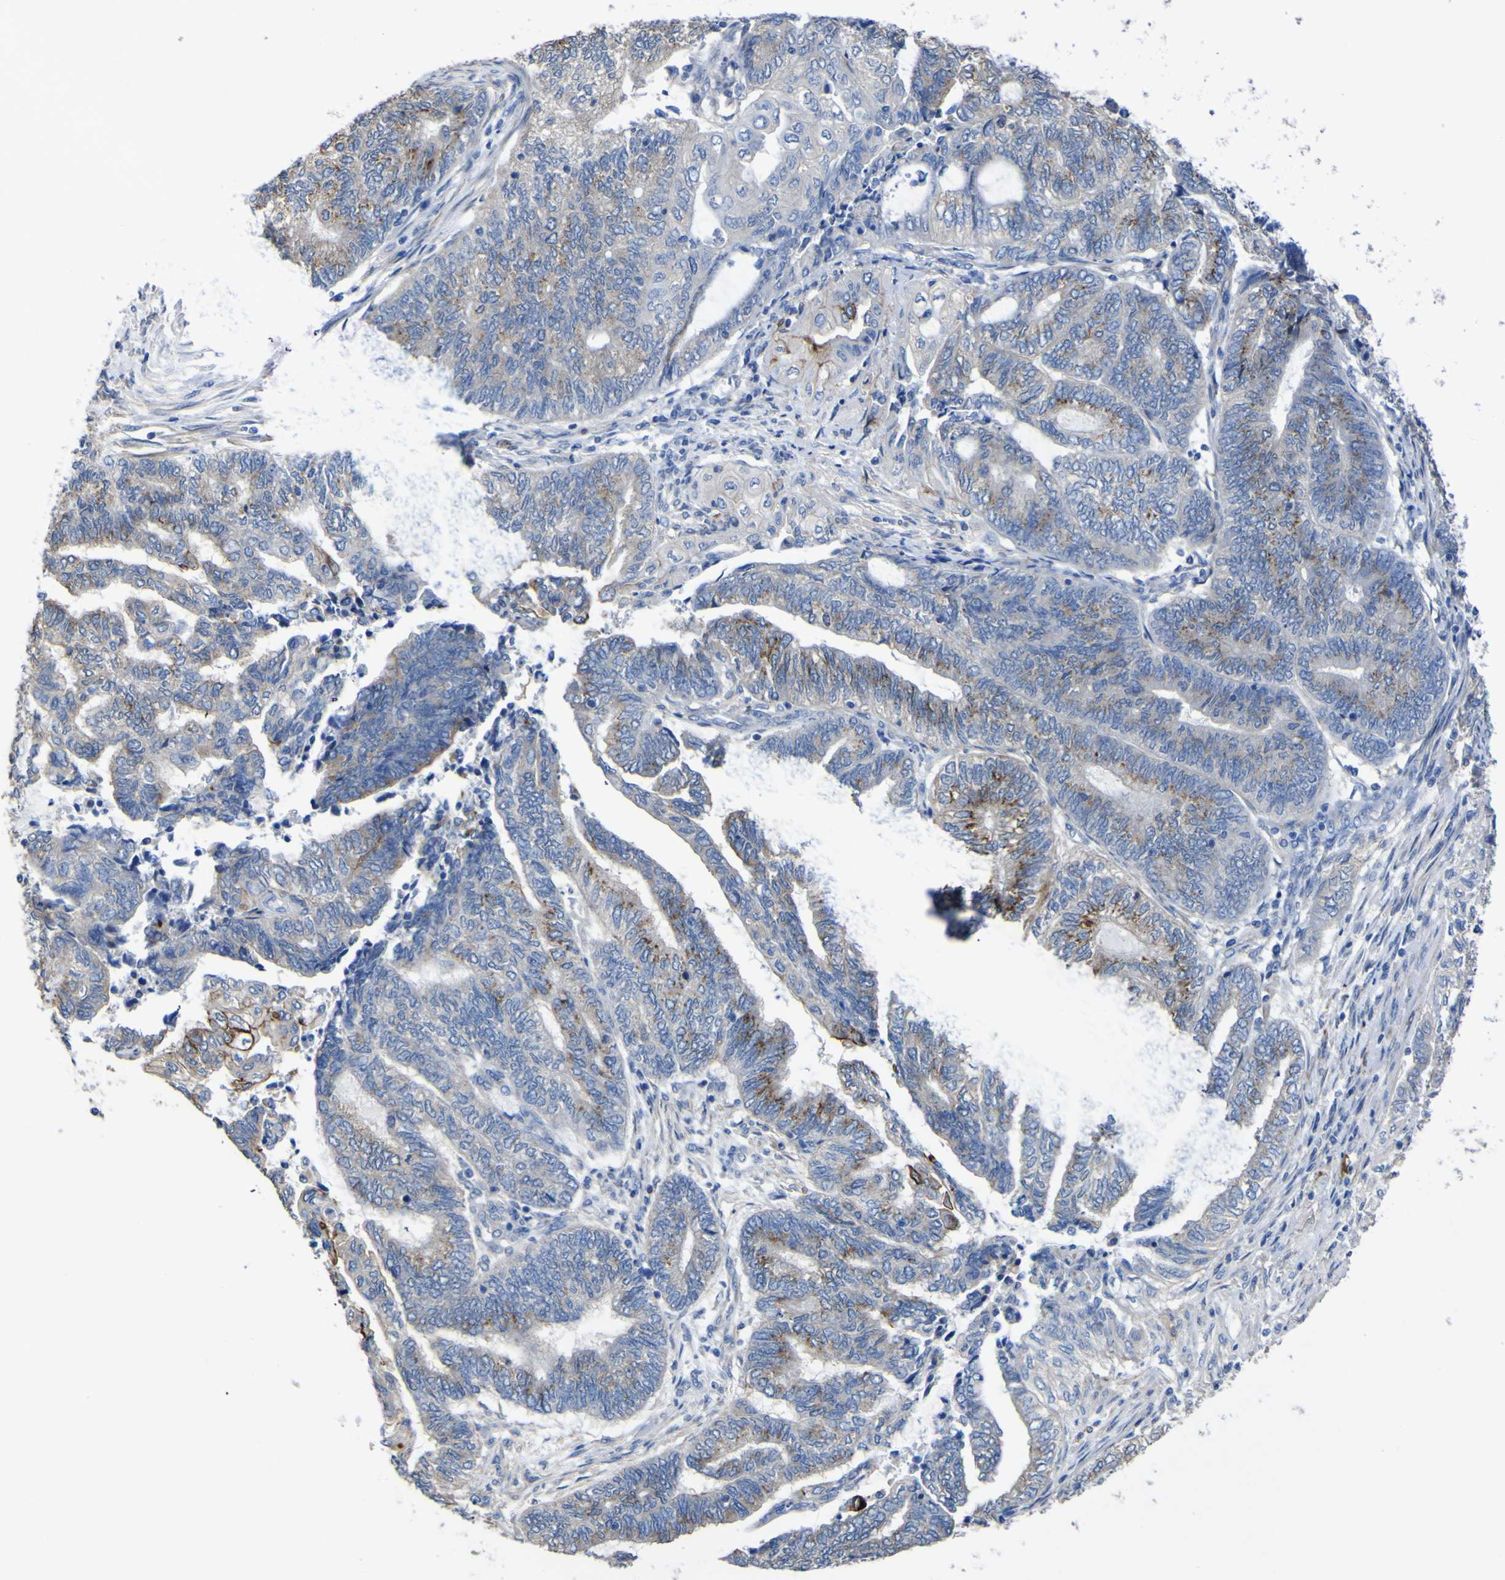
{"staining": {"intensity": "moderate", "quantity": "25%-75%", "location": "cytoplasmic/membranous"}, "tissue": "endometrial cancer", "cell_type": "Tumor cells", "image_type": "cancer", "snomed": [{"axis": "morphology", "description": "Adenocarcinoma, NOS"}, {"axis": "topography", "description": "Uterus"}, {"axis": "topography", "description": "Endometrium"}], "caption": "This is a histology image of IHC staining of adenocarcinoma (endometrial), which shows moderate positivity in the cytoplasmic/membranous of tumor cells.", "gene": "AGO4", "patient": {"sex": "female", "age": 70}}